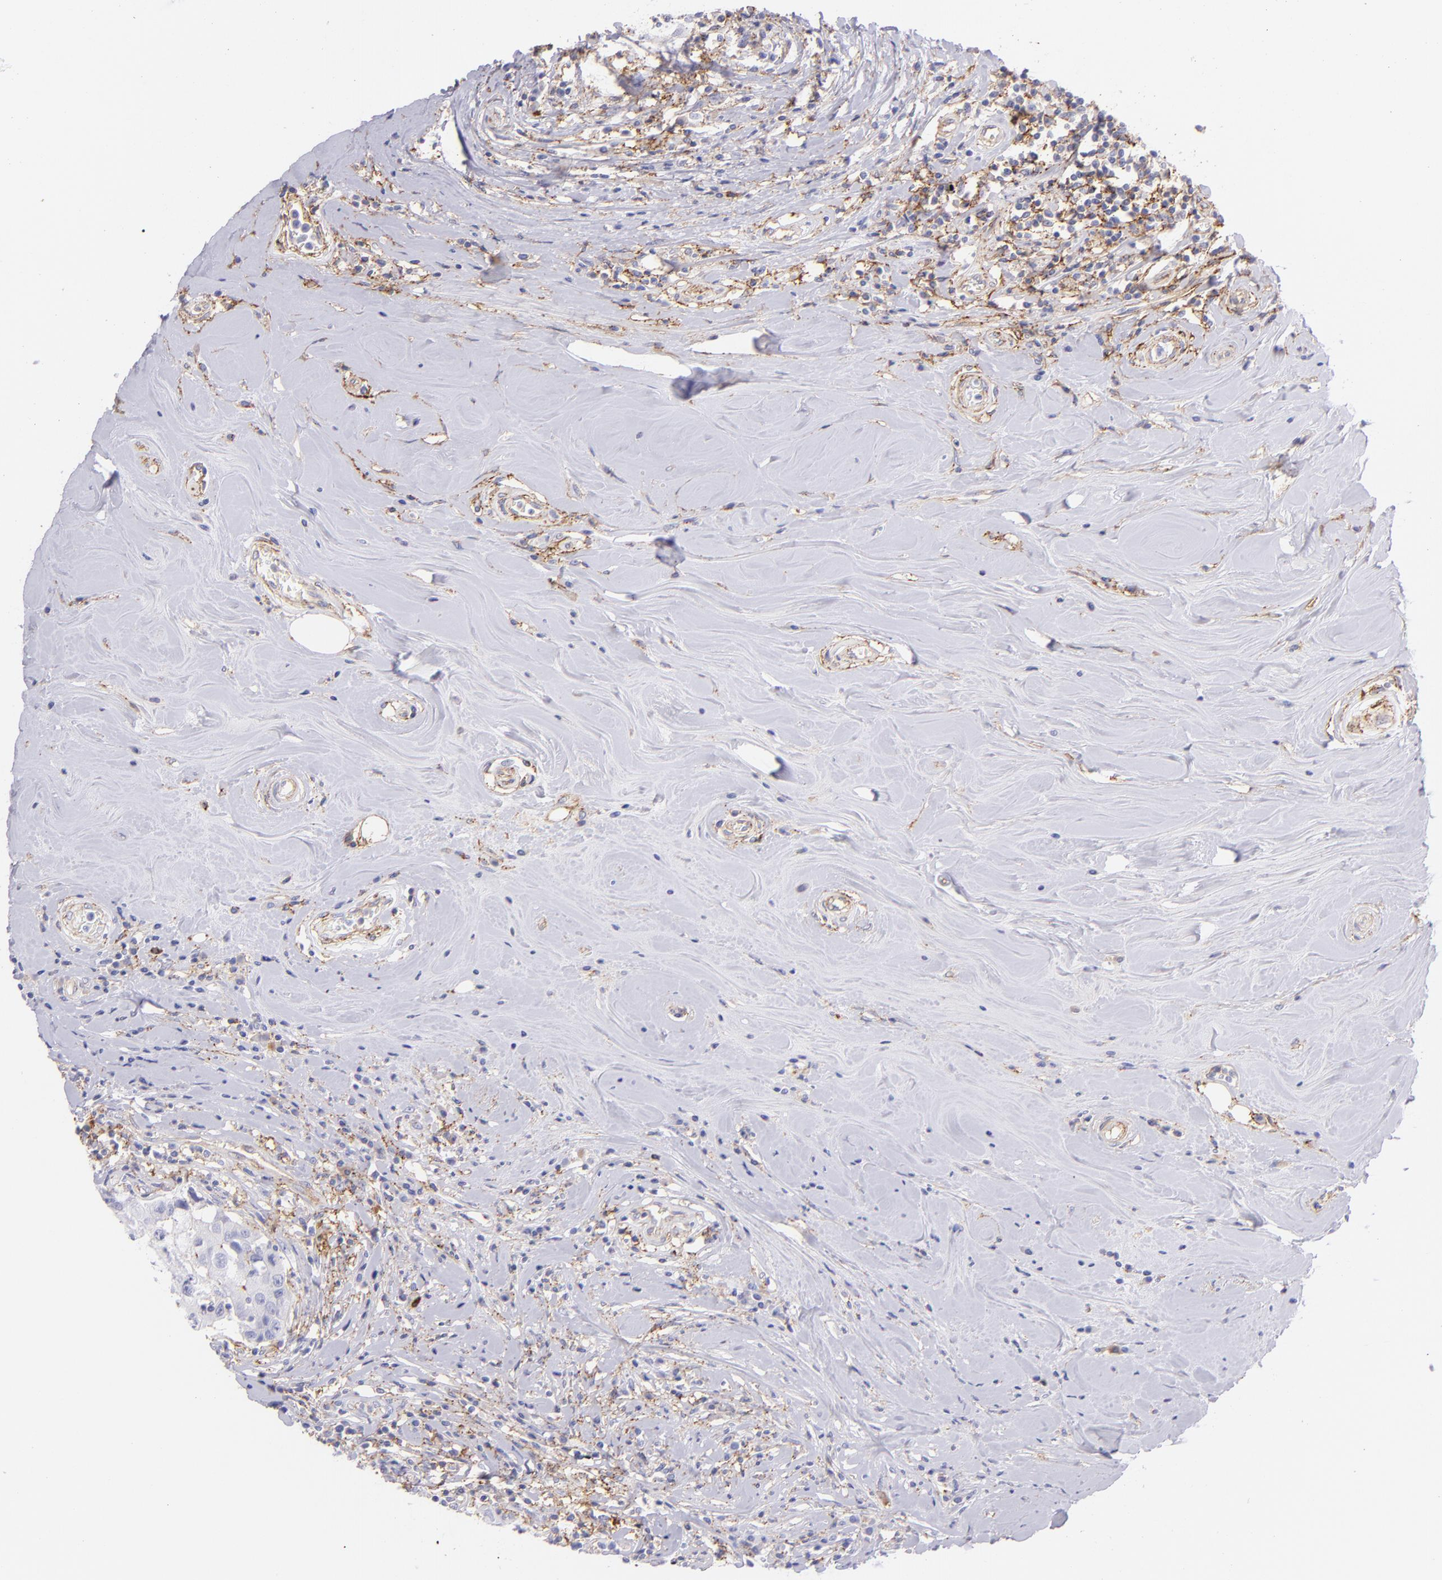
{"staining": {"intensity": "negative", "quantity": "none", "location": "none"}, "tissue": "breast cancer", "cell_type": "Tumor cells", "image_type": "cancer", "snomed": [{"axis": "morphology", "description": "Duct carcinoma"}, {"axis": "topography", "description": "Breast"}], "caption": "IHC of breast intraductal carcinoma reveals no positivity in tumor cells.", "gene": "CD81", "patient": {"sex": "female", "age": 27}}